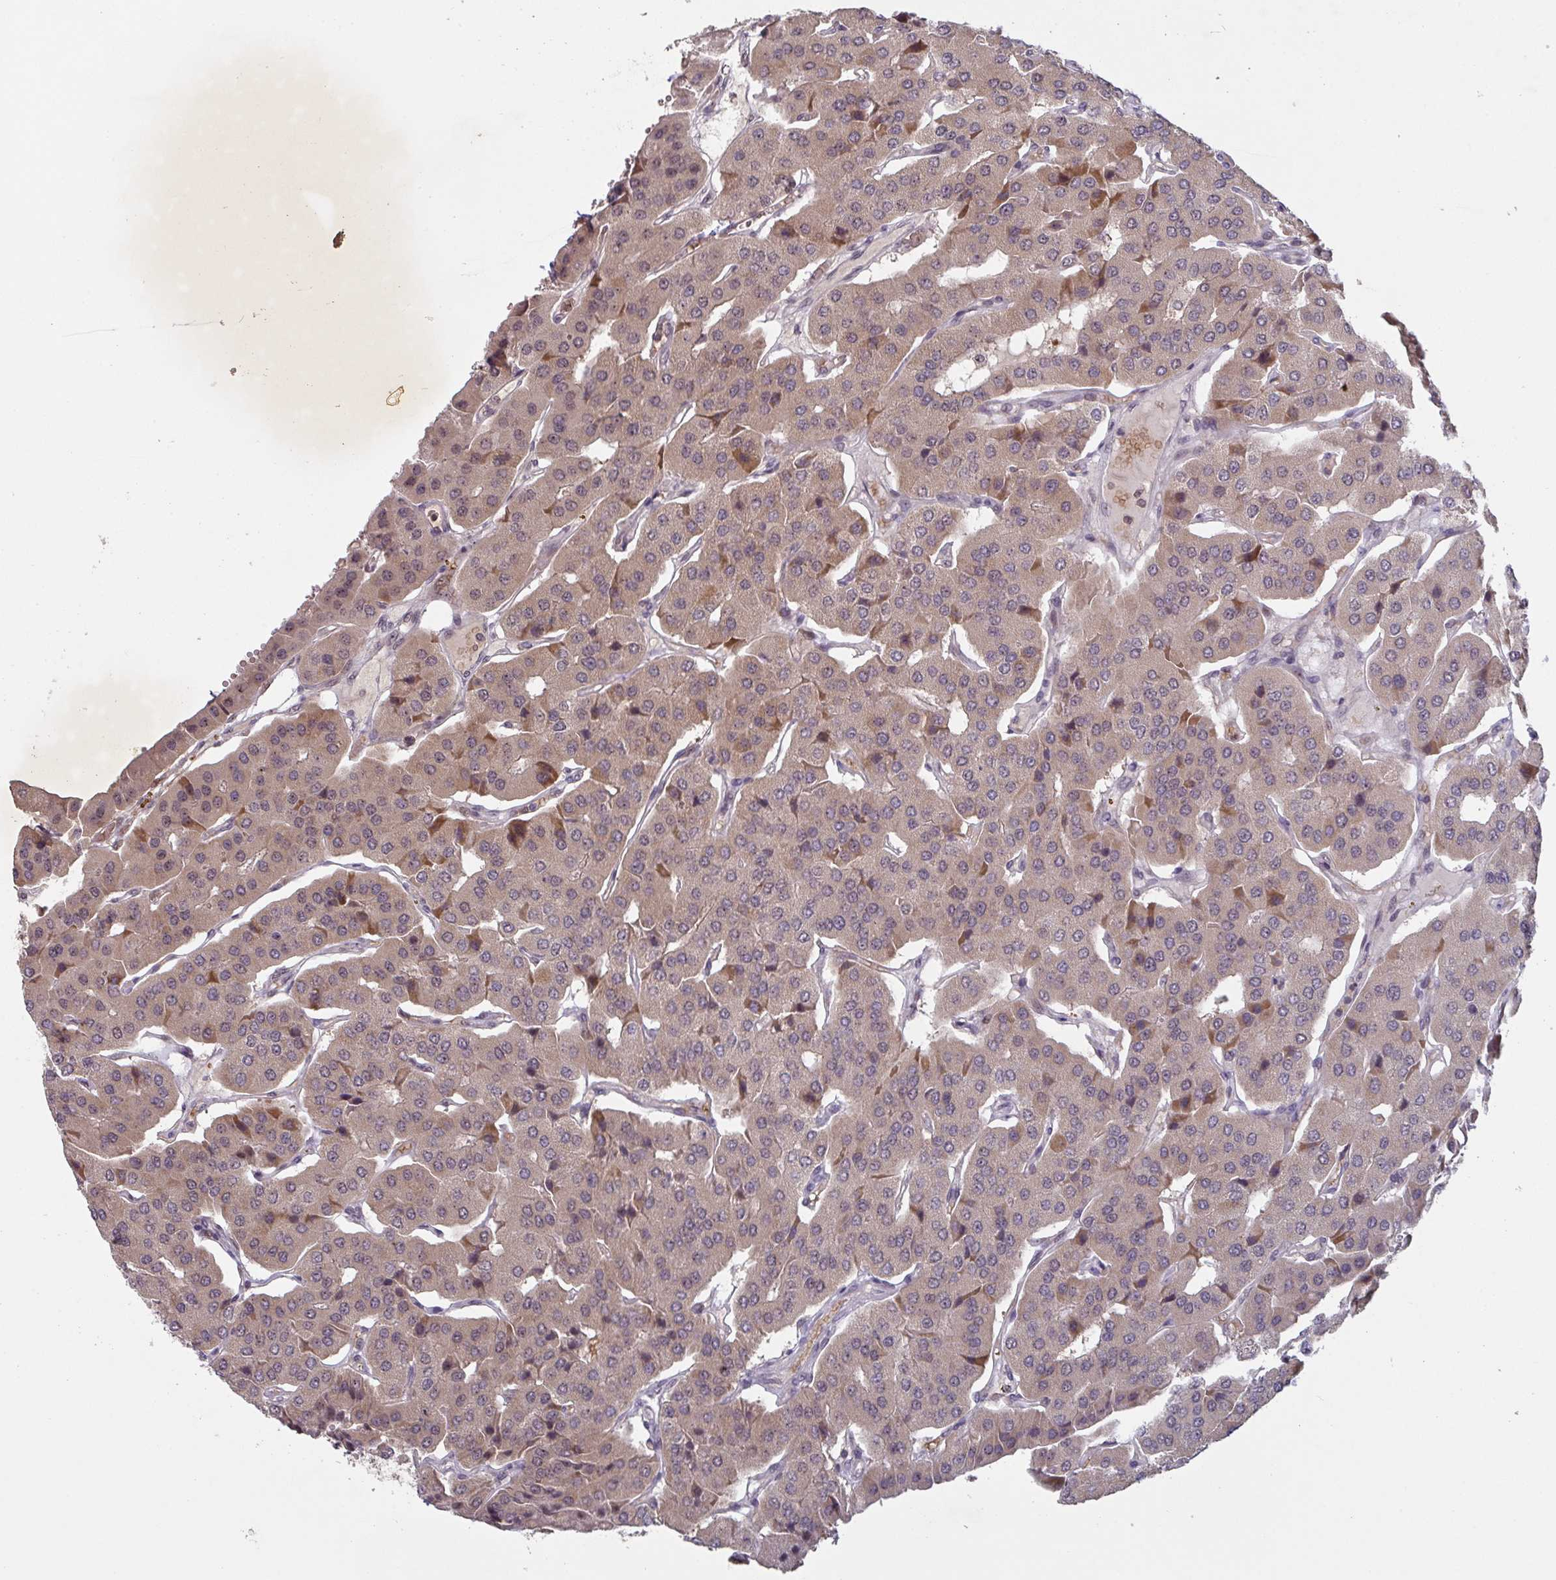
{"staining": {"intensity": "weak", "quantity": ">75%", "location": "cytoplasmic/membranous"}, "tissue": "parathyroid gland", "cell_type": "Glandular cells", "image_type": "normal", "snomed": [{"axis": "morphology", "description": "Normal tissue, NOS"}, {"axis": "morphology", "description": "Adenoma, NOS"}, {"axis": "topography", "description": "Parathyroid gland"}], "caption": "Immunohistochemistry (IHC) (DAB) staining of unremarkable parathyroid gland displays weak cytoplasmic/membranous protein expression in approximately >75% of glandular cells. (Stains: DAB (3,3'-diaminobenzidine) in brown, nuclei in blue, Microscopy: brightfield microscopy at high magnification).", "gene": "NLRP13", "patient": {"sex": "female", "age": 86}}